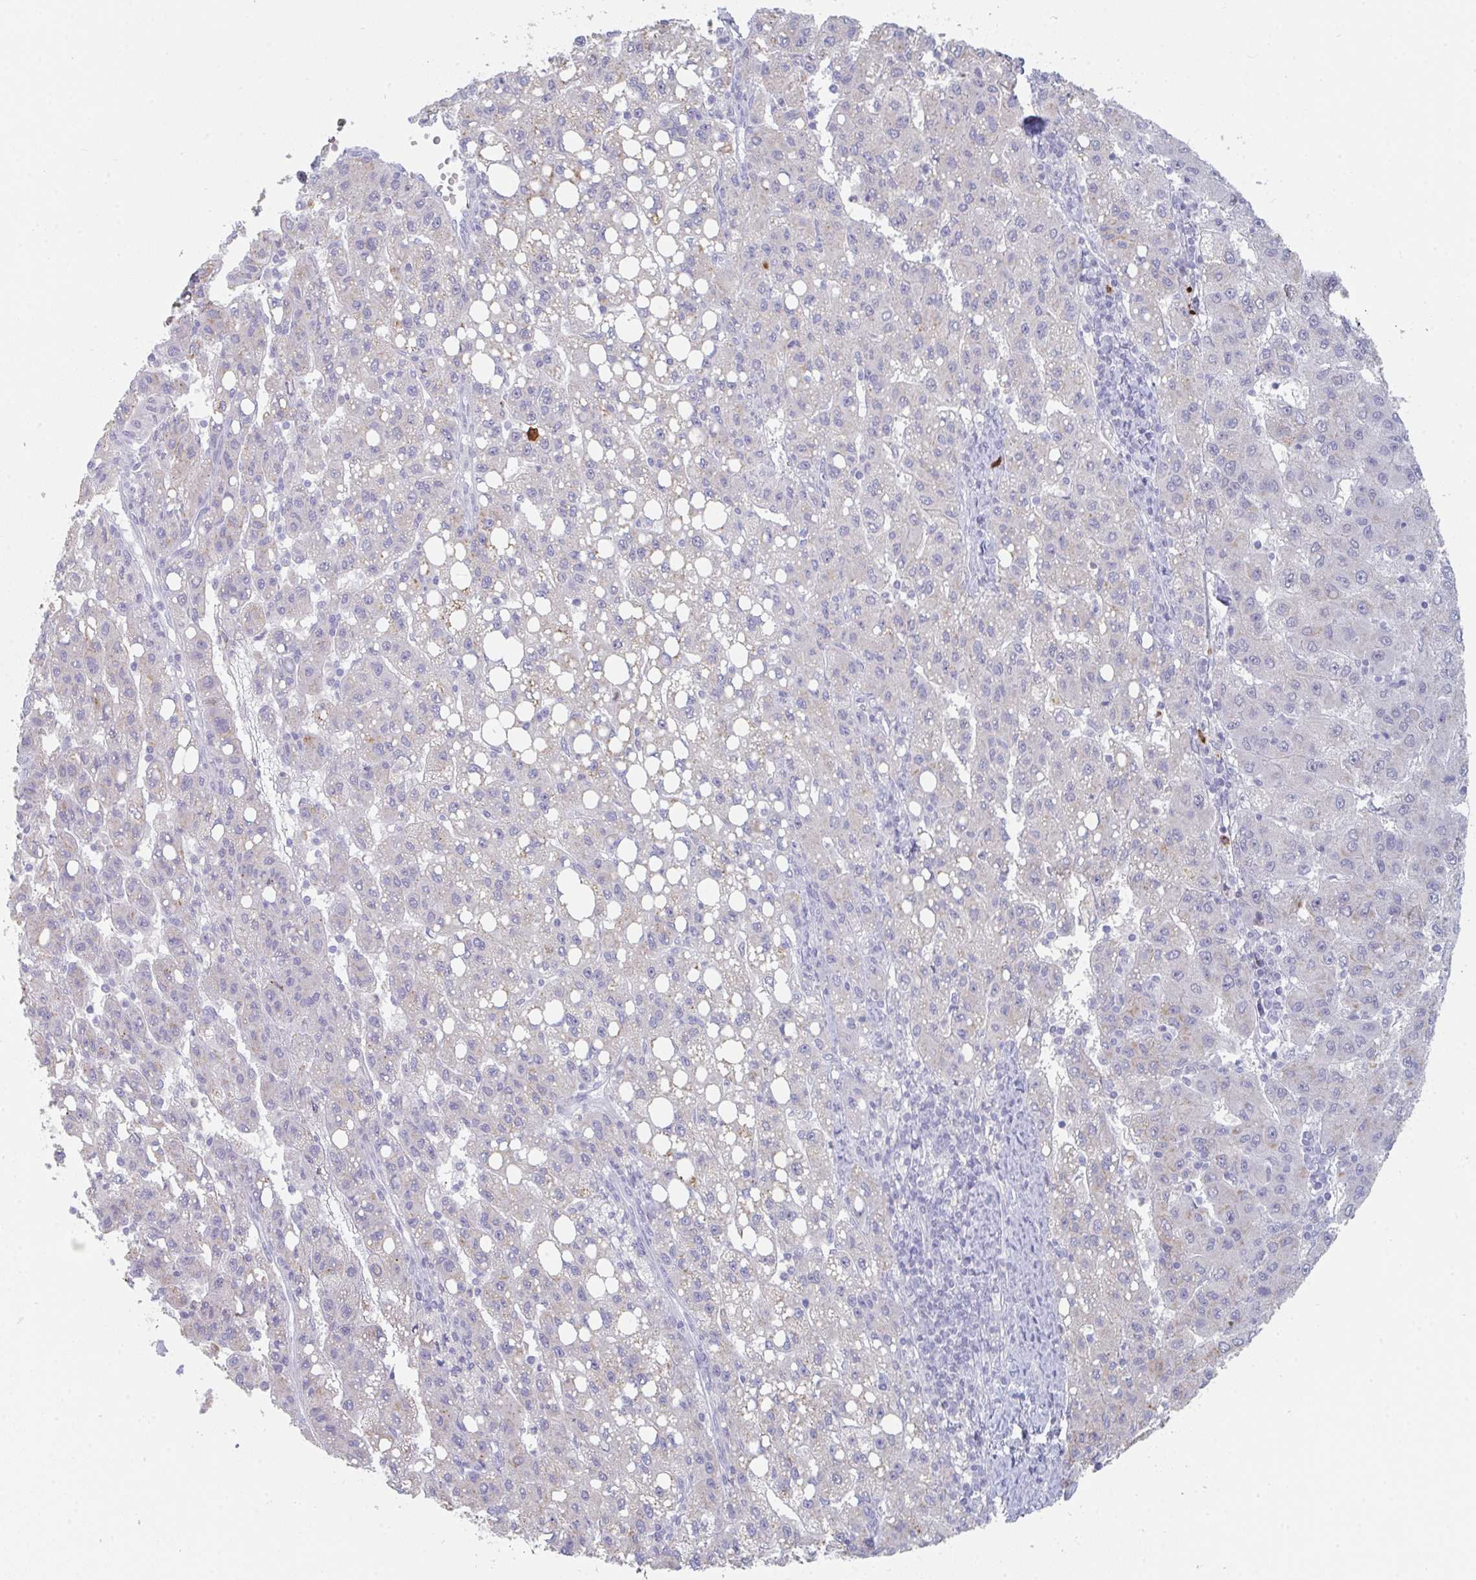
{"staining": {"intensity": "negative", "quantity": "none", "location": "none"}, "tissue": "liver cancer", "cell_type": "Tumor cells", "image_type": "cancer", "snomed": [{"axis": "morphology", "description": "Carcinoma, Hepatocellular, NOS"}, {"axis": "topography", "description": "Liver"}], "caption": "The immunohistochemistry image has no significant expression in tumor cells of liver hepatocellular carcinoma tissue. (Immunohistochemistry (ihc), brightfield microscopy, high magnification).", "gene": "RUBCN", "patient": {"sex": "female", "age": 82}}